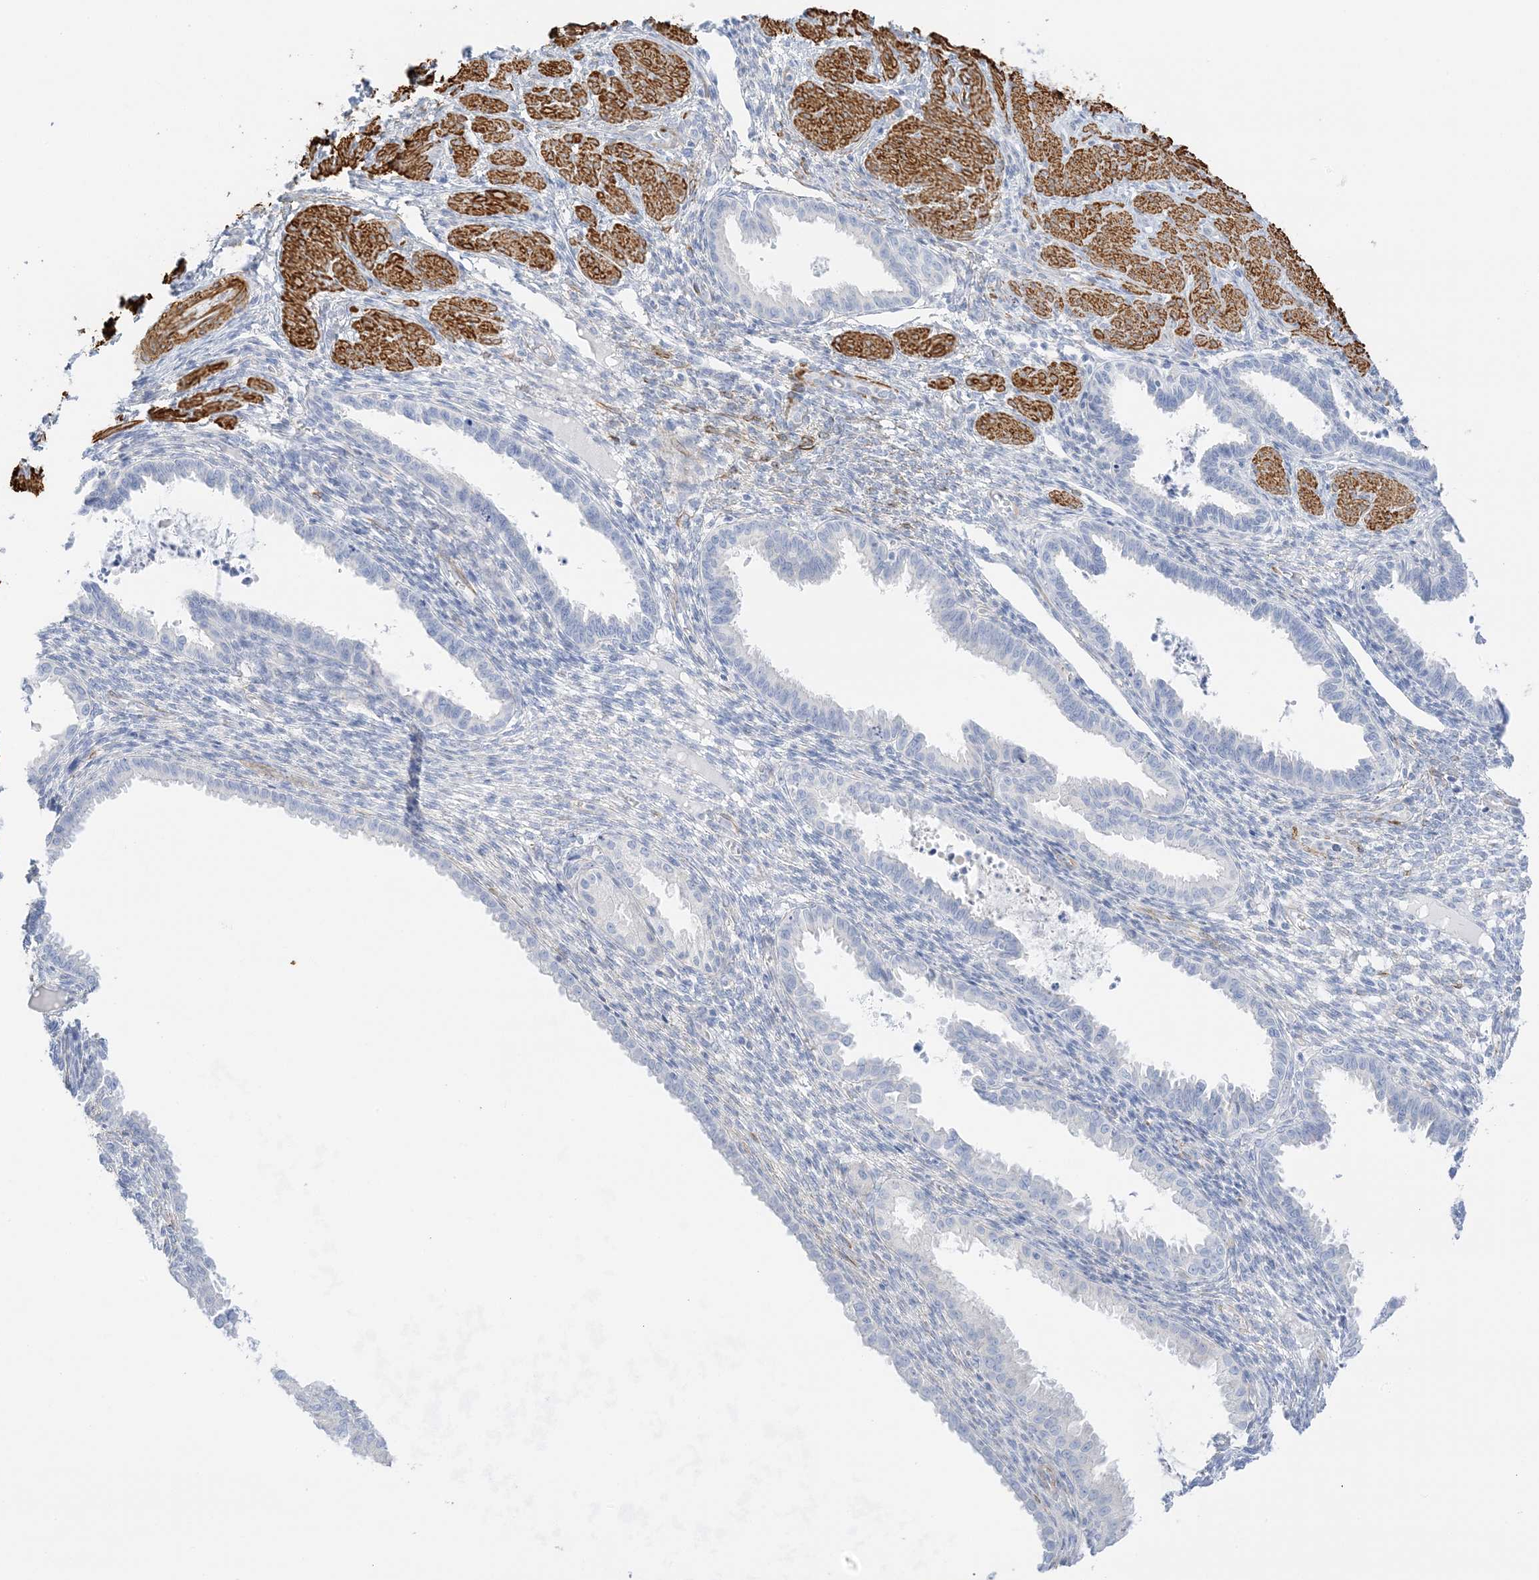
{"staining": {"intensity": "negative", "quantity": "none", "location": "none"}, "tissue": "endometrium", "cell_type": "Cells in endometrial stroma", "image_type": "normal", "snomed": [{"axis": "morphology", "description": "Normal tissue, NOS"}, {"axis": "topography", "description": "Endometrium"}], "caption": "A histopathology image of endometrium stained for a protein exhibits no brown staining in cells in endometrial stroma.", "gene": "SLC22A13", "patient": {"sex": "female", "age": 33}}